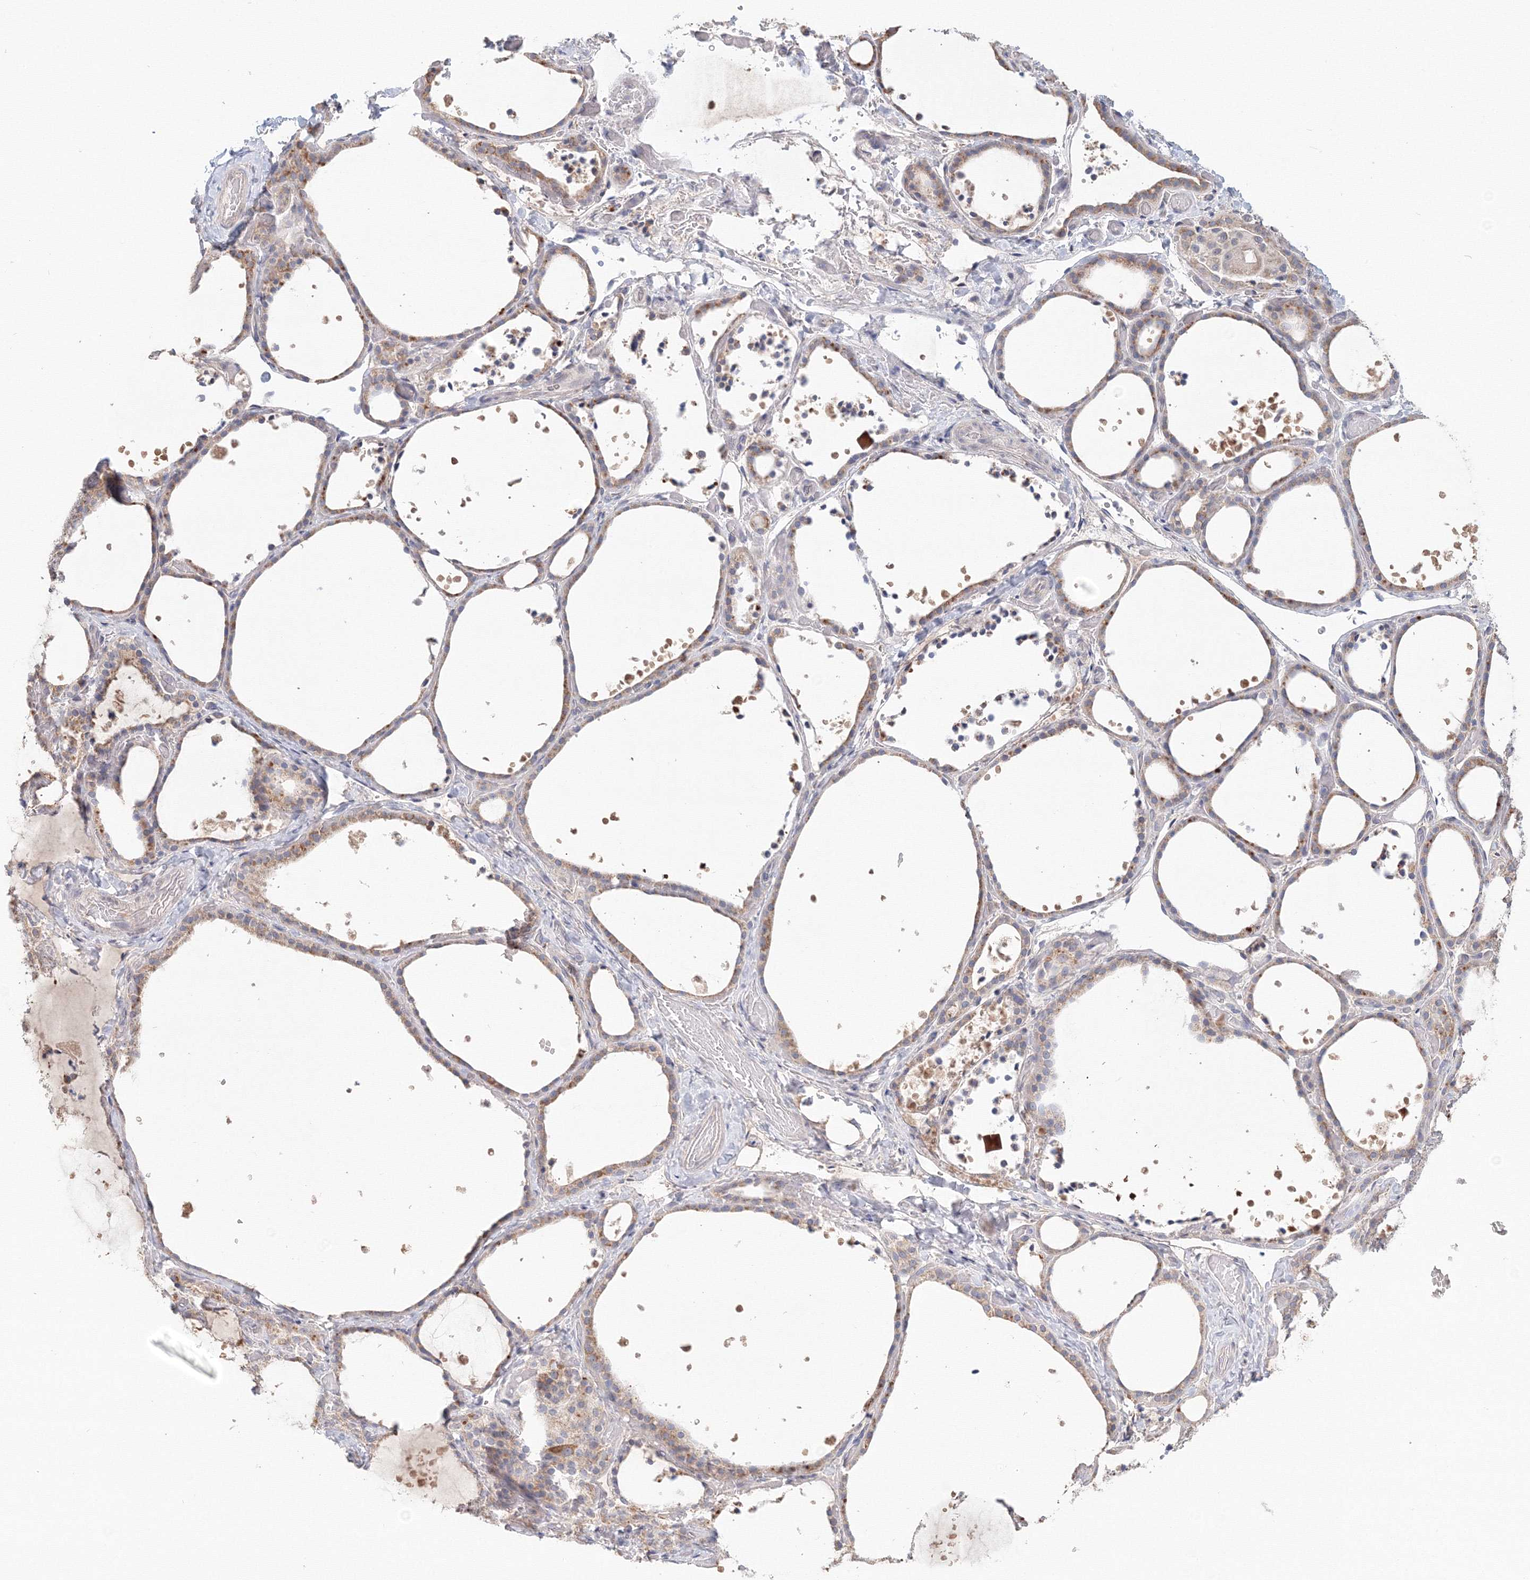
{"staining": {"intensity": "moderate", "quantity": "25%-75%", "location": "cytoplasmic/membranous"}, "tissue": "thyroid gland", "cell_type": "Glandular cells", "image_type": "normal", "snomed": [{"axis": "morphology", "description": "Normal tissue, NOS"}, {"axis": "topography", "description": "Thyroid gland"}], "caption": "Brown immunohistochemical staining in unremarkable thyroid gland shows moderate cytoplasmic/membranous positivity in approximately 25%-75% of glandular cells. The protein of interest is shown in brown color, while the nuclei are stained blue.", "gene": "DHRS12", "patient": {"sex": "female", "age": 44}}